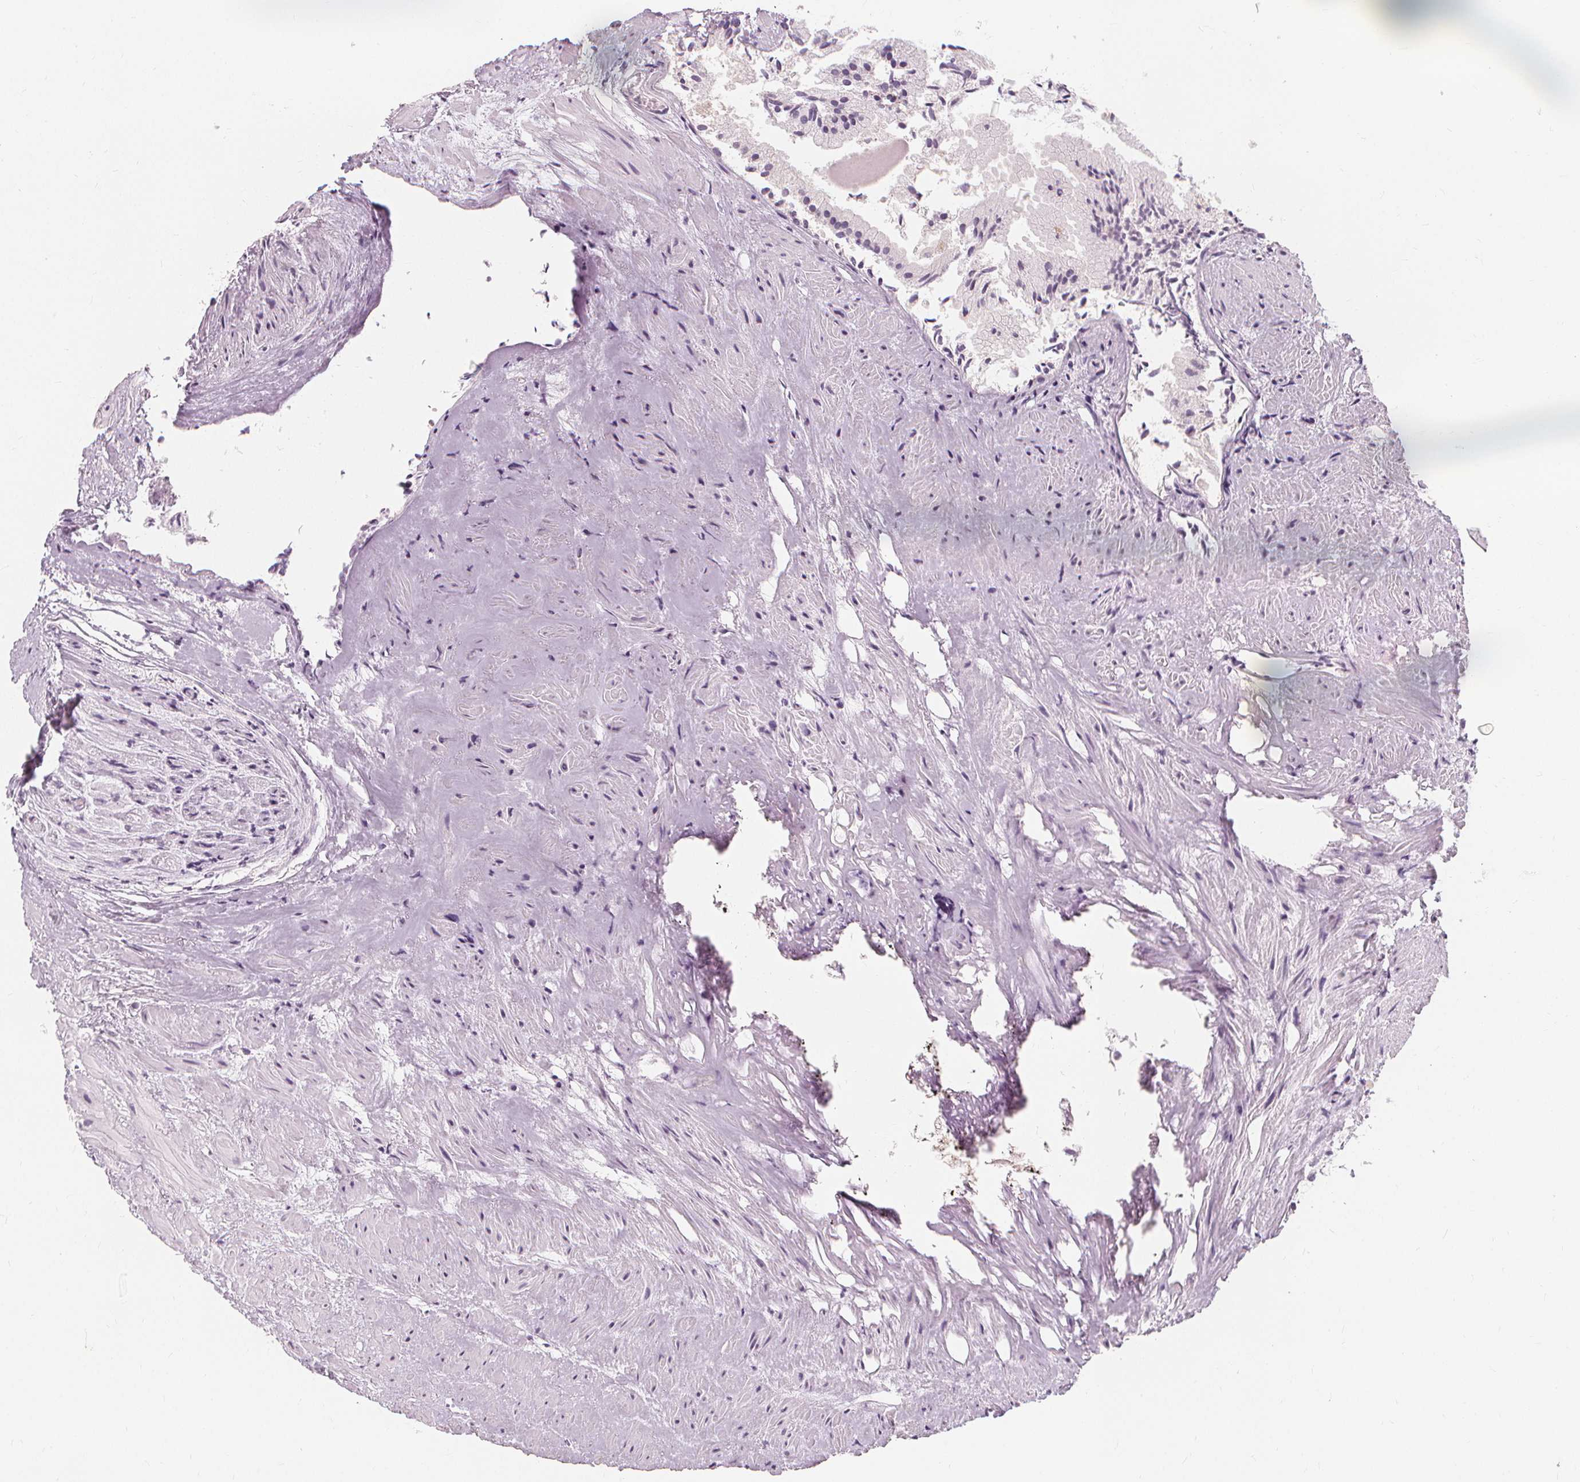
{"staining": {"intensity": "negative", "quantity": "none", "location": "none"}, "tissue": "prostate cancer", "cell_type": "Tumor cells", "image_type": "cancer", "snomed": [{"axis": "morphology", "description": "Adenocarcinoma, High grade"}, {"axis": "topography", "description": "Prostate"}], "caption": "Immunohistochemical staining of human prostate cancer (high-grade adenocarcinoma) displays no significant staining in tumor cells. (IHC, brightfield microscopy, high magnification).", "gene": "MUC12", "patient": {"sex": "male", "age": 81}}